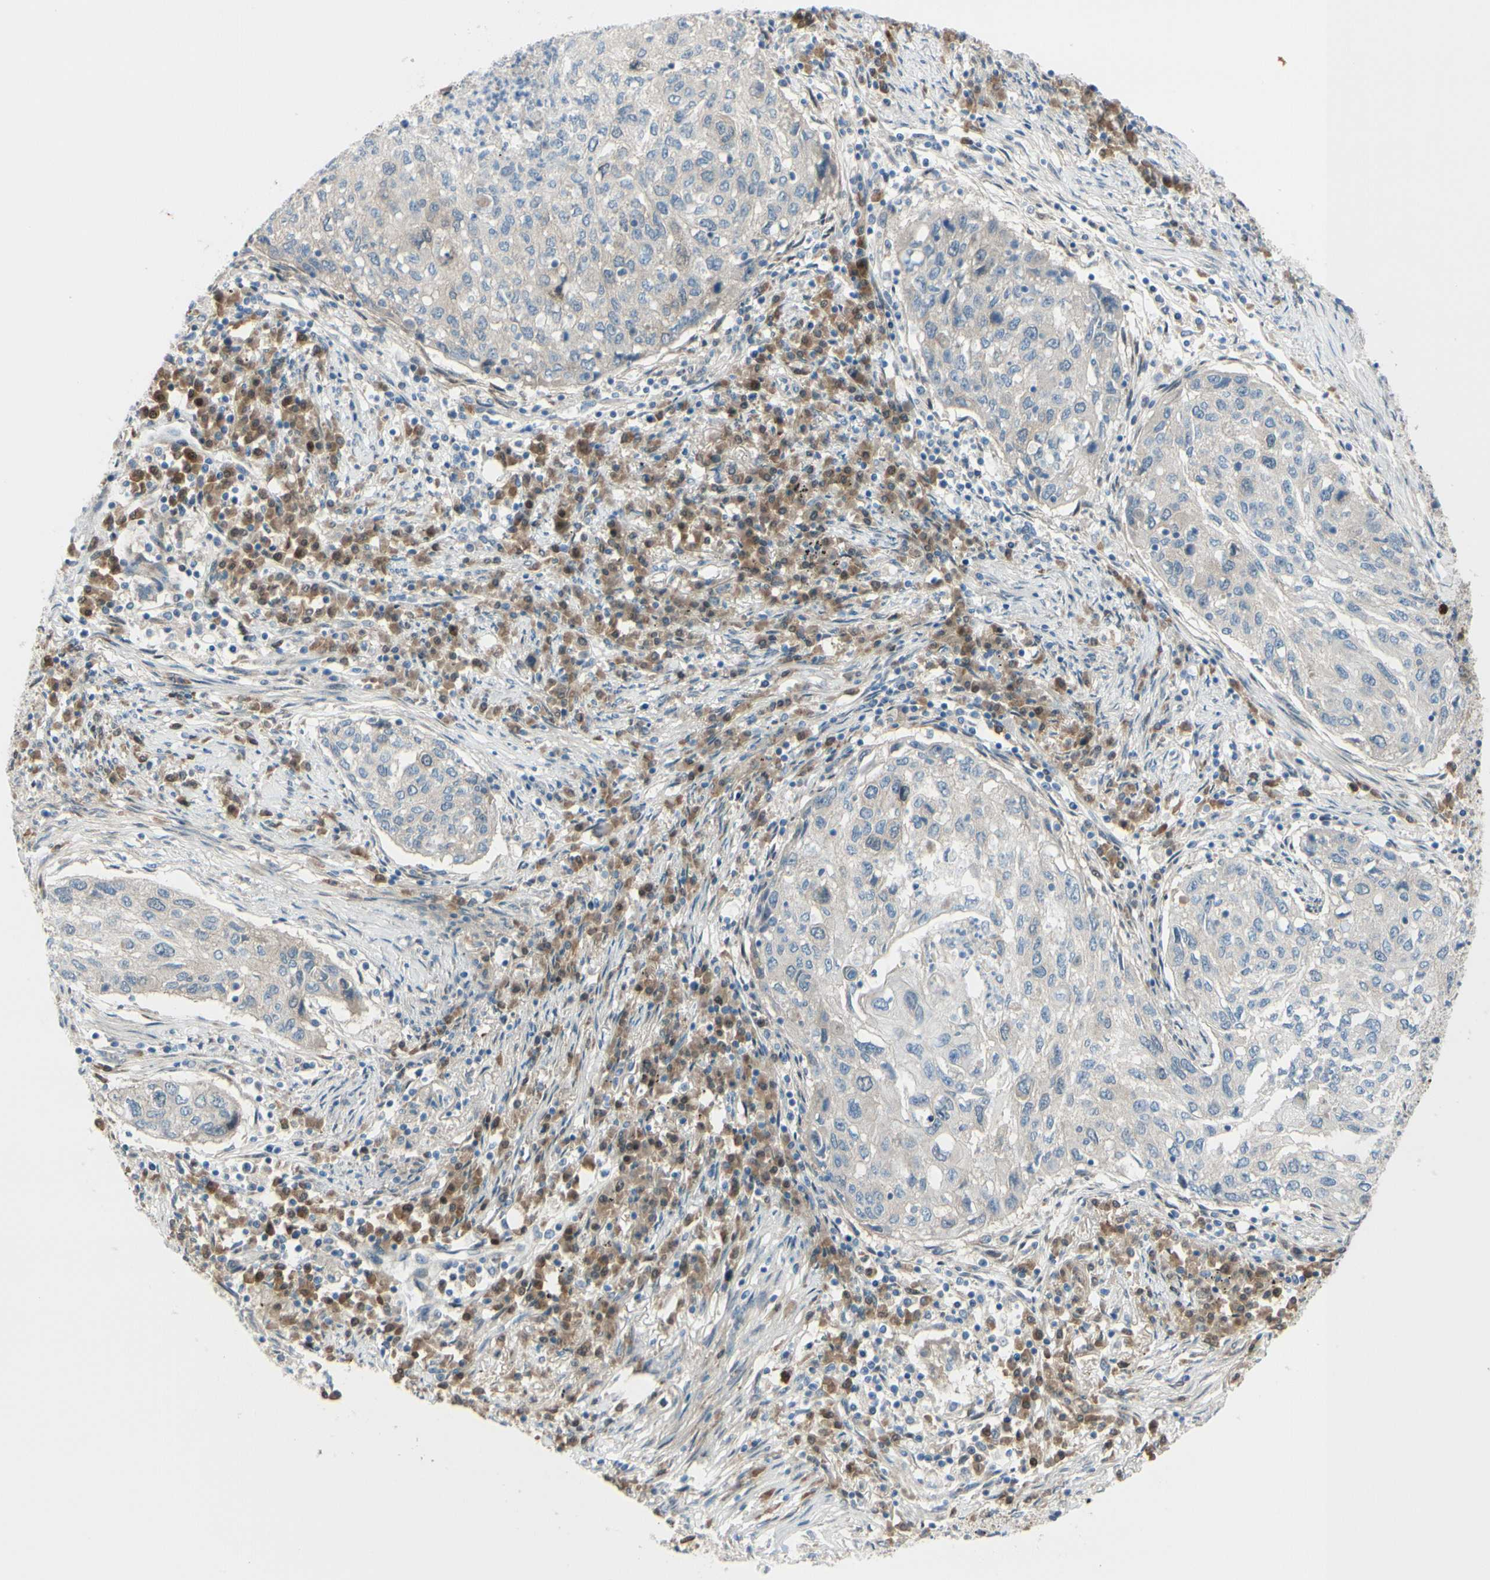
{"staining": {"intensity": "negative", "quantity": "none", "location": "none"}, "tissue": "lung cancer", "cell_type": "Tumor cells", "image_type": "cancer", "snomed": [{"axis": "morphology", "description": "Squamous cell carcinoma, NOS"}, {"axis": "topography", "description": "Lung"}], "caption": "DAB immunohistochemical staining of human squamous cell carcinoma (lung) exhibits no significant staining in tumor cells.", "gene": "PTTG1", "patient": {"sex": "female", "age": 63}}